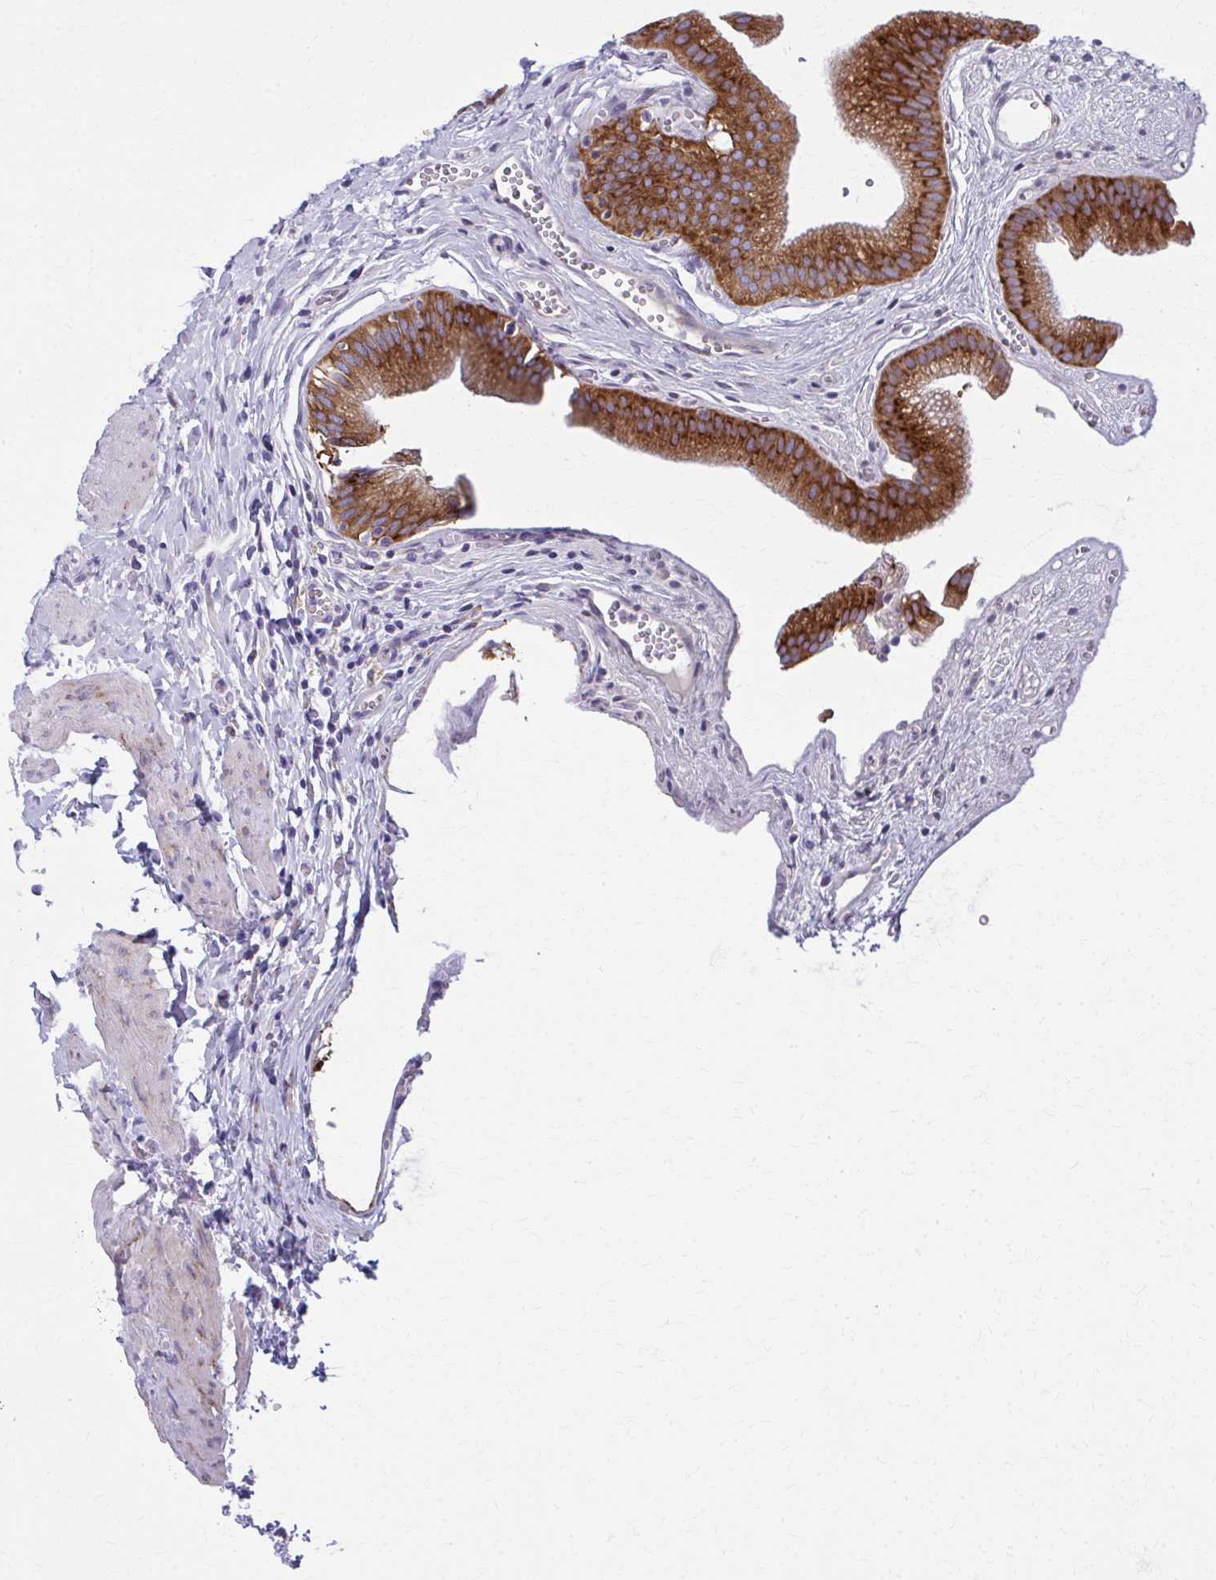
{"staining": {"intensity": "strong", "quantity": ">75%", "location": "cytoplasmic/membranous"}, "tissue": "gallbladder", "cell_type": "Glandular cells", "image_type": "normal", "snomed": [{"axis": "morphology", "description": "Normal tissue, NOS"}, {"axis": "topography", "description": "Gallbladder"}, {"axis": "topography", "description": "Peripheral nerve tissue"}], "caption": "The image demonstrates immunohistochemical staining of normal gallbladder. There is strong cytoplasmic/membranous expression is present in approximately >75% of glandular cells.", "gene": "SPATS2L", "patient": {"sex": "male", "age": 17}}